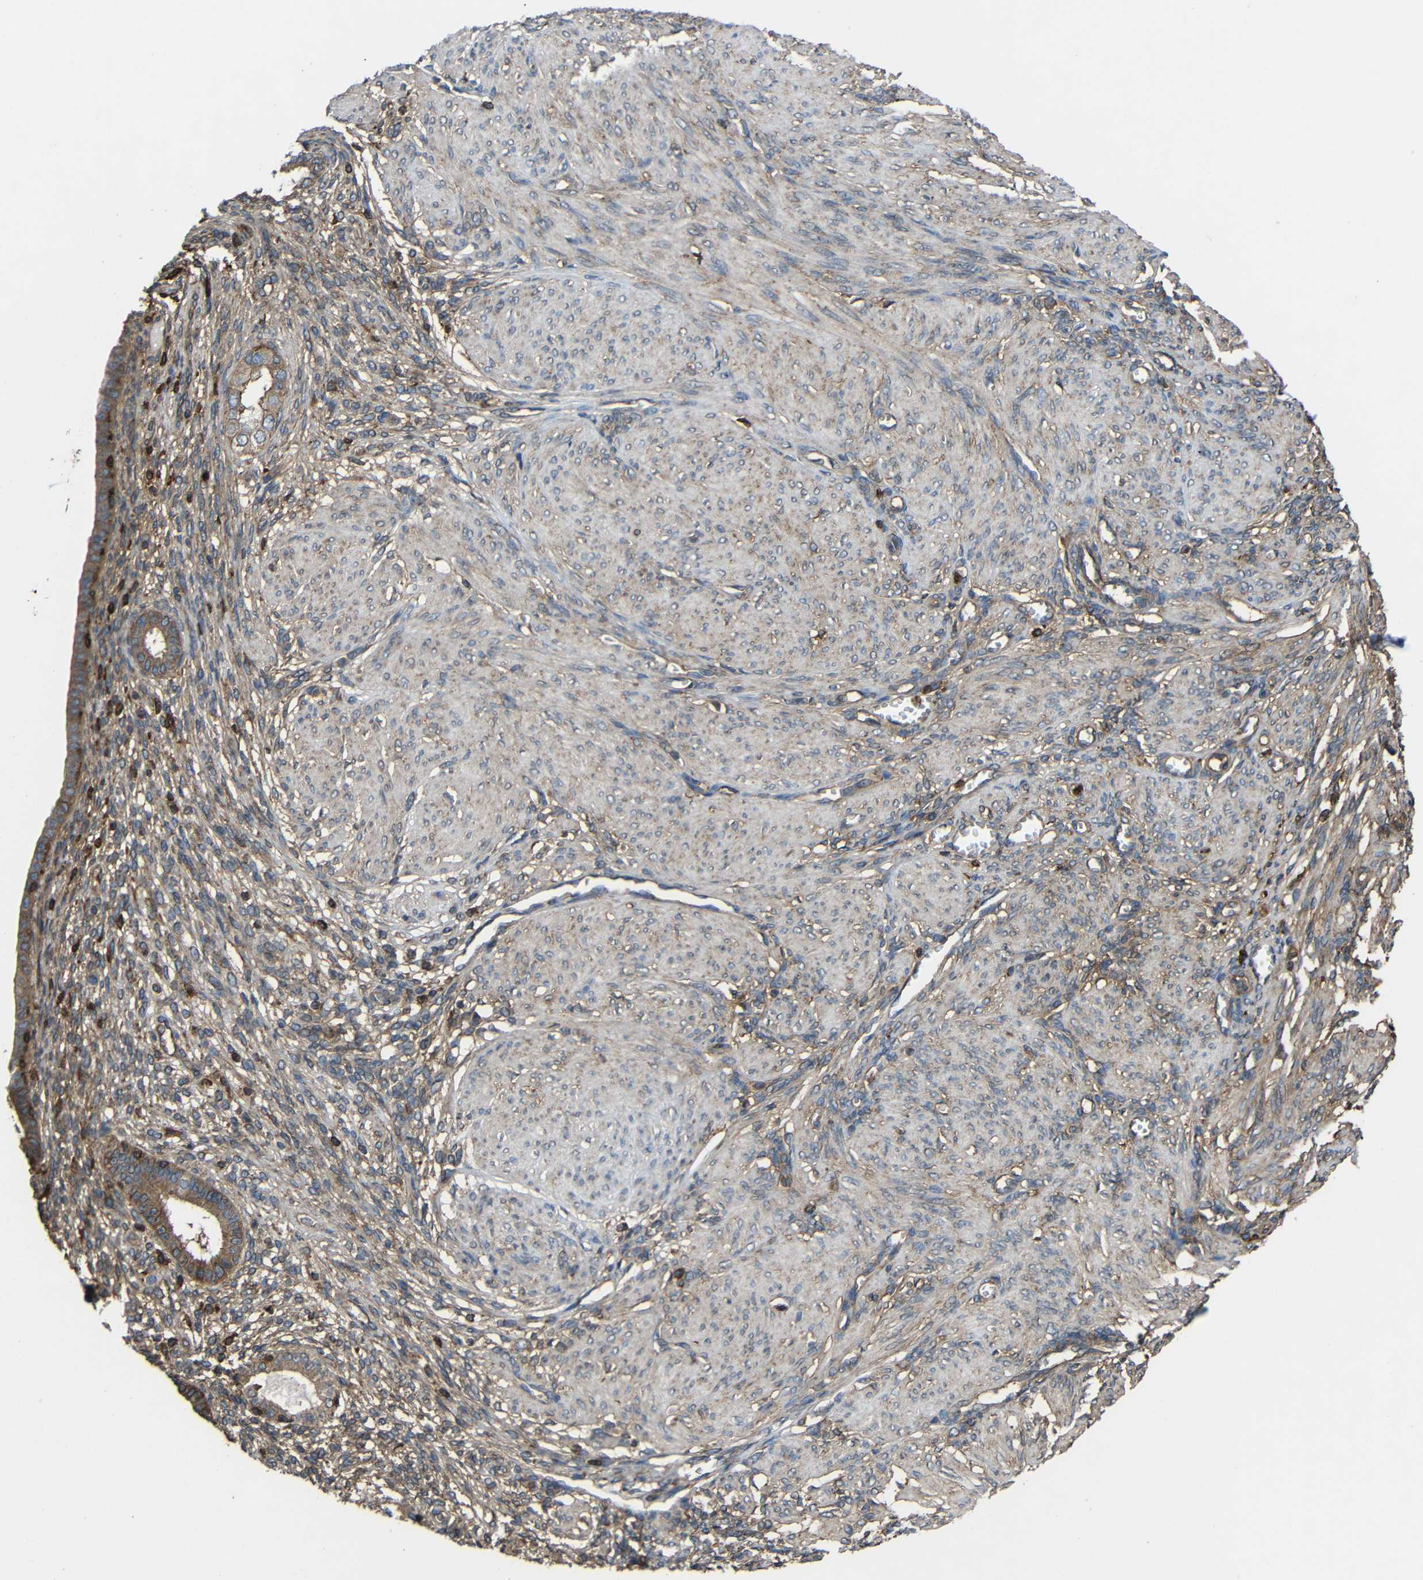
{"staining": {"intensity": "moderate", "quantity": "25%-75%", "location": "cytoplasmic/membranous"}, "tissue": "endometrium", "cell_type": "Cells in endometrial stroma", "image_type": "normal", "snomed": [{"axis": "morphology", "description": "Normal tissue, NOS"}, {"axis": "topography", "description": "Endometrium"}], "caption": "DAB (3,3'-diaminobenzidine) immunohistochemical staining of benign endometrium exhibits moderate cytoplasmic/membranous protein expression in approximately 25%-75% of cells in endometrial stroma. The protein is shown in brown color, while the nuclei are stained blue.", "gene": "TREM2", "patient": {"sex": "female", "age": 72}}